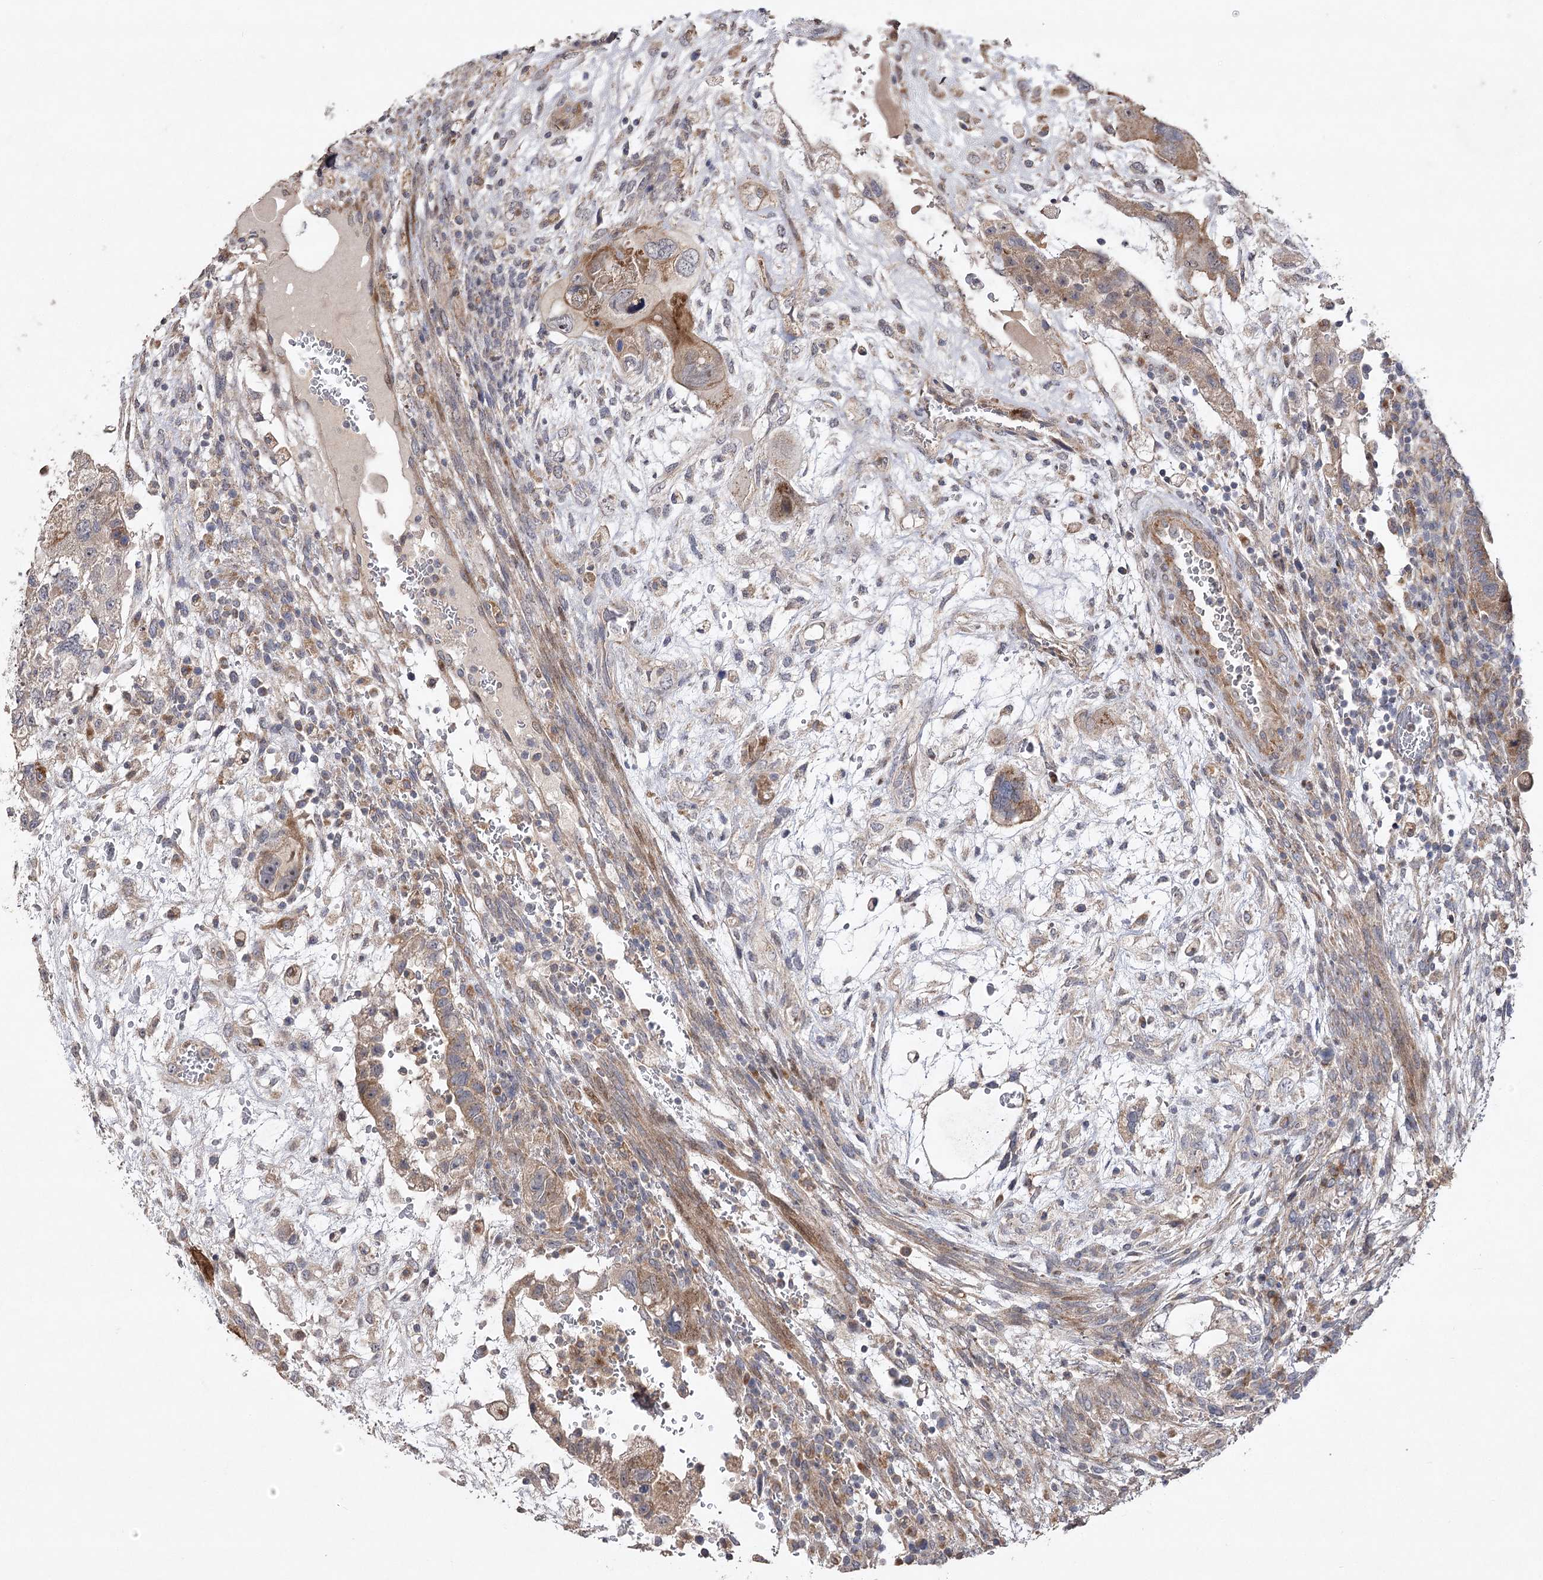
{"staining": {"intensity": "moderate", "quantity": "<25%", "location": "cytoplasmic/membranous"}, "tissue": "testis cancer", "cell_type": "Tumor cells", "image_type": "cancer", "snomed": [{"axis": "morphology", "description": "Carcinoma, Embryonal, NOS"}, {"axis": "topography", "description": "Testis"}], "caption": "Testis cancer stained with immunohistochemistry (IHC) shows moderate cytoplasmic/membranous expression in about <25% of tumor cells. The staining was performed using DAB, with brown indicating positive protein expression. Nuclei are stained blue with hematoxylin.", "gene": "OBSL1", "patient": {"sex": "male", "age": 36}}